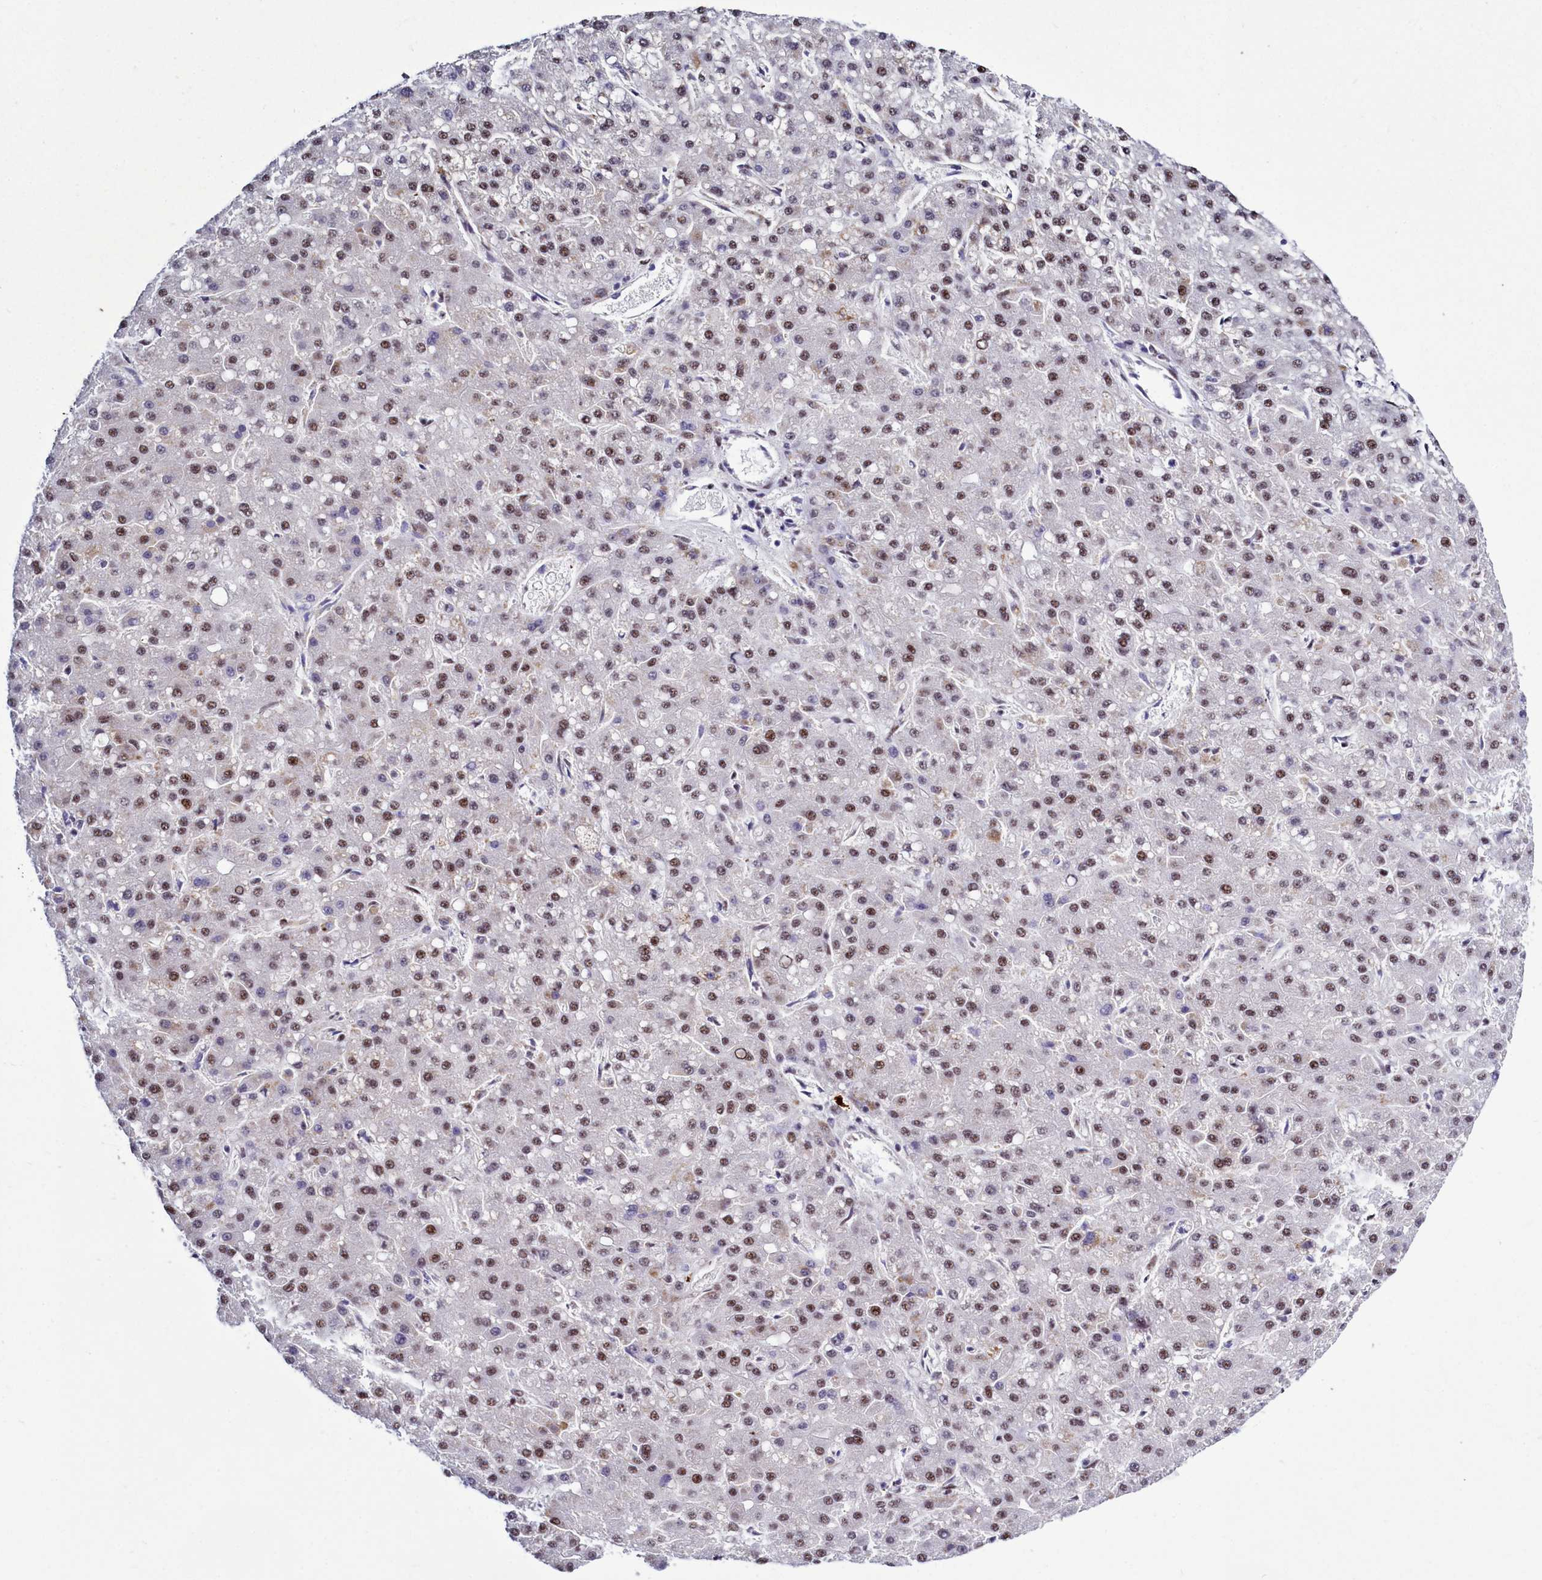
{"staining": {"intensity": "moderate", "quantity": "25%-75%", "location": "nuclear"}, "tissue": "liver cancer", "cell_type": "Tumor cells", "image_type": "cancer", "snomed": [{"axis": "morphology", "description": "Carcinoma, Hepatocellular, NOS"}, {"axis": "topography", "description": "Liver"}], "caption": "Moderate nuclear protein expression is seen in about 25%-75% of tumor cells in liver hepatocellular carcinoma. Nuclei are stained in blue.", "gene": "POM121L2", "patient": {"sex": "male", "age": 67}}